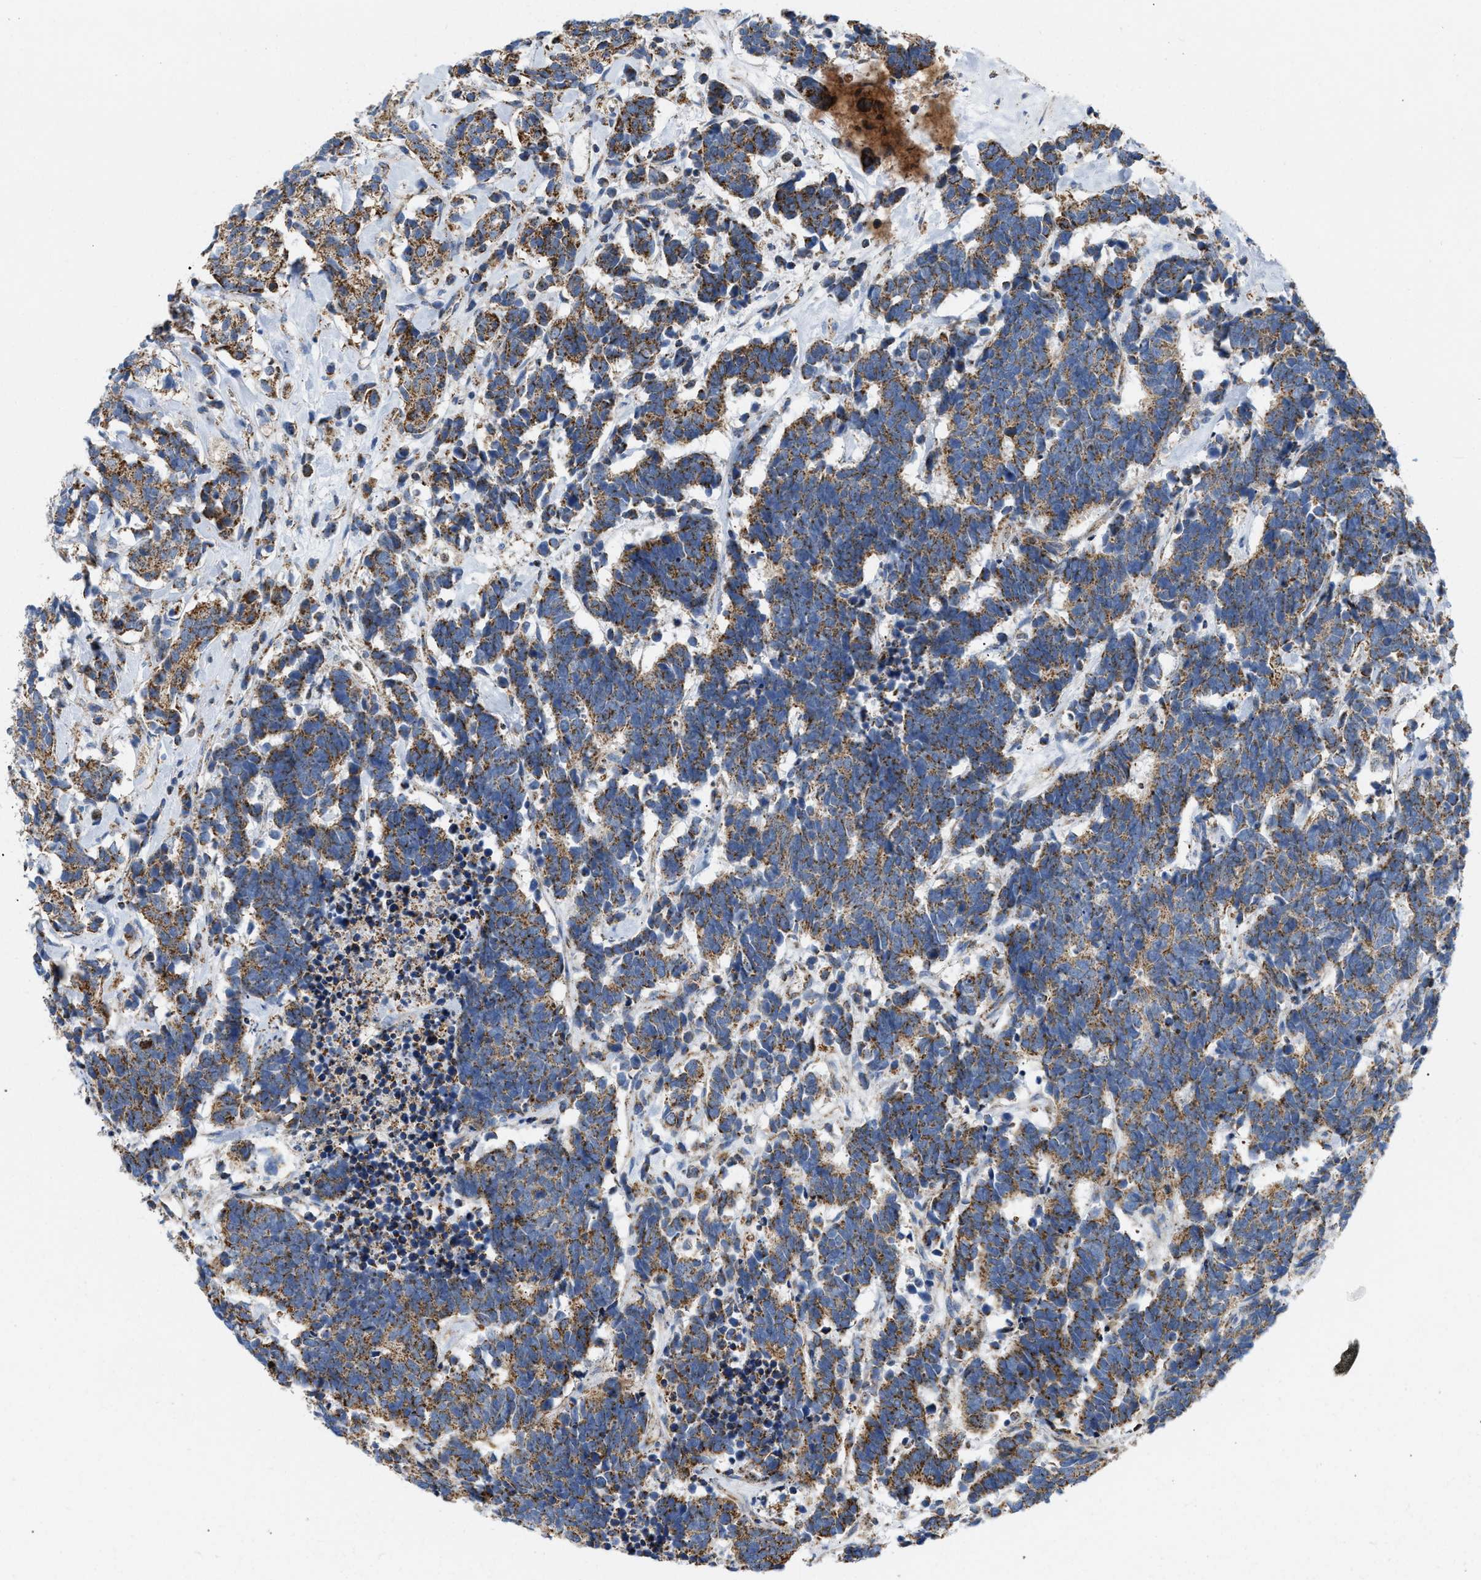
{"staining": {"intensity": "strong", "quantity": ">75%", "location": "cytoplasmic/membranous"}, "tissue": "carcinoid", "cell_type": "Tumor cells", "image_type": "cancer", "snomed": [{"axis": "morphology", "description": "Carcinoma, NOS"}, {"axis": "morphology", "description": "Carcinoid, malignant, NOS"}, {"axis": "topography", "description": "Urinary bladder"}], "caption": "IHC image of carcinoid stained for a protein (brown), which demonstrates high levels of strong cytoplasmic/membranous expression in about >75% of tumor cells.", "gene": "GRB10", "patient": {"sex": "male", "age": 57}}